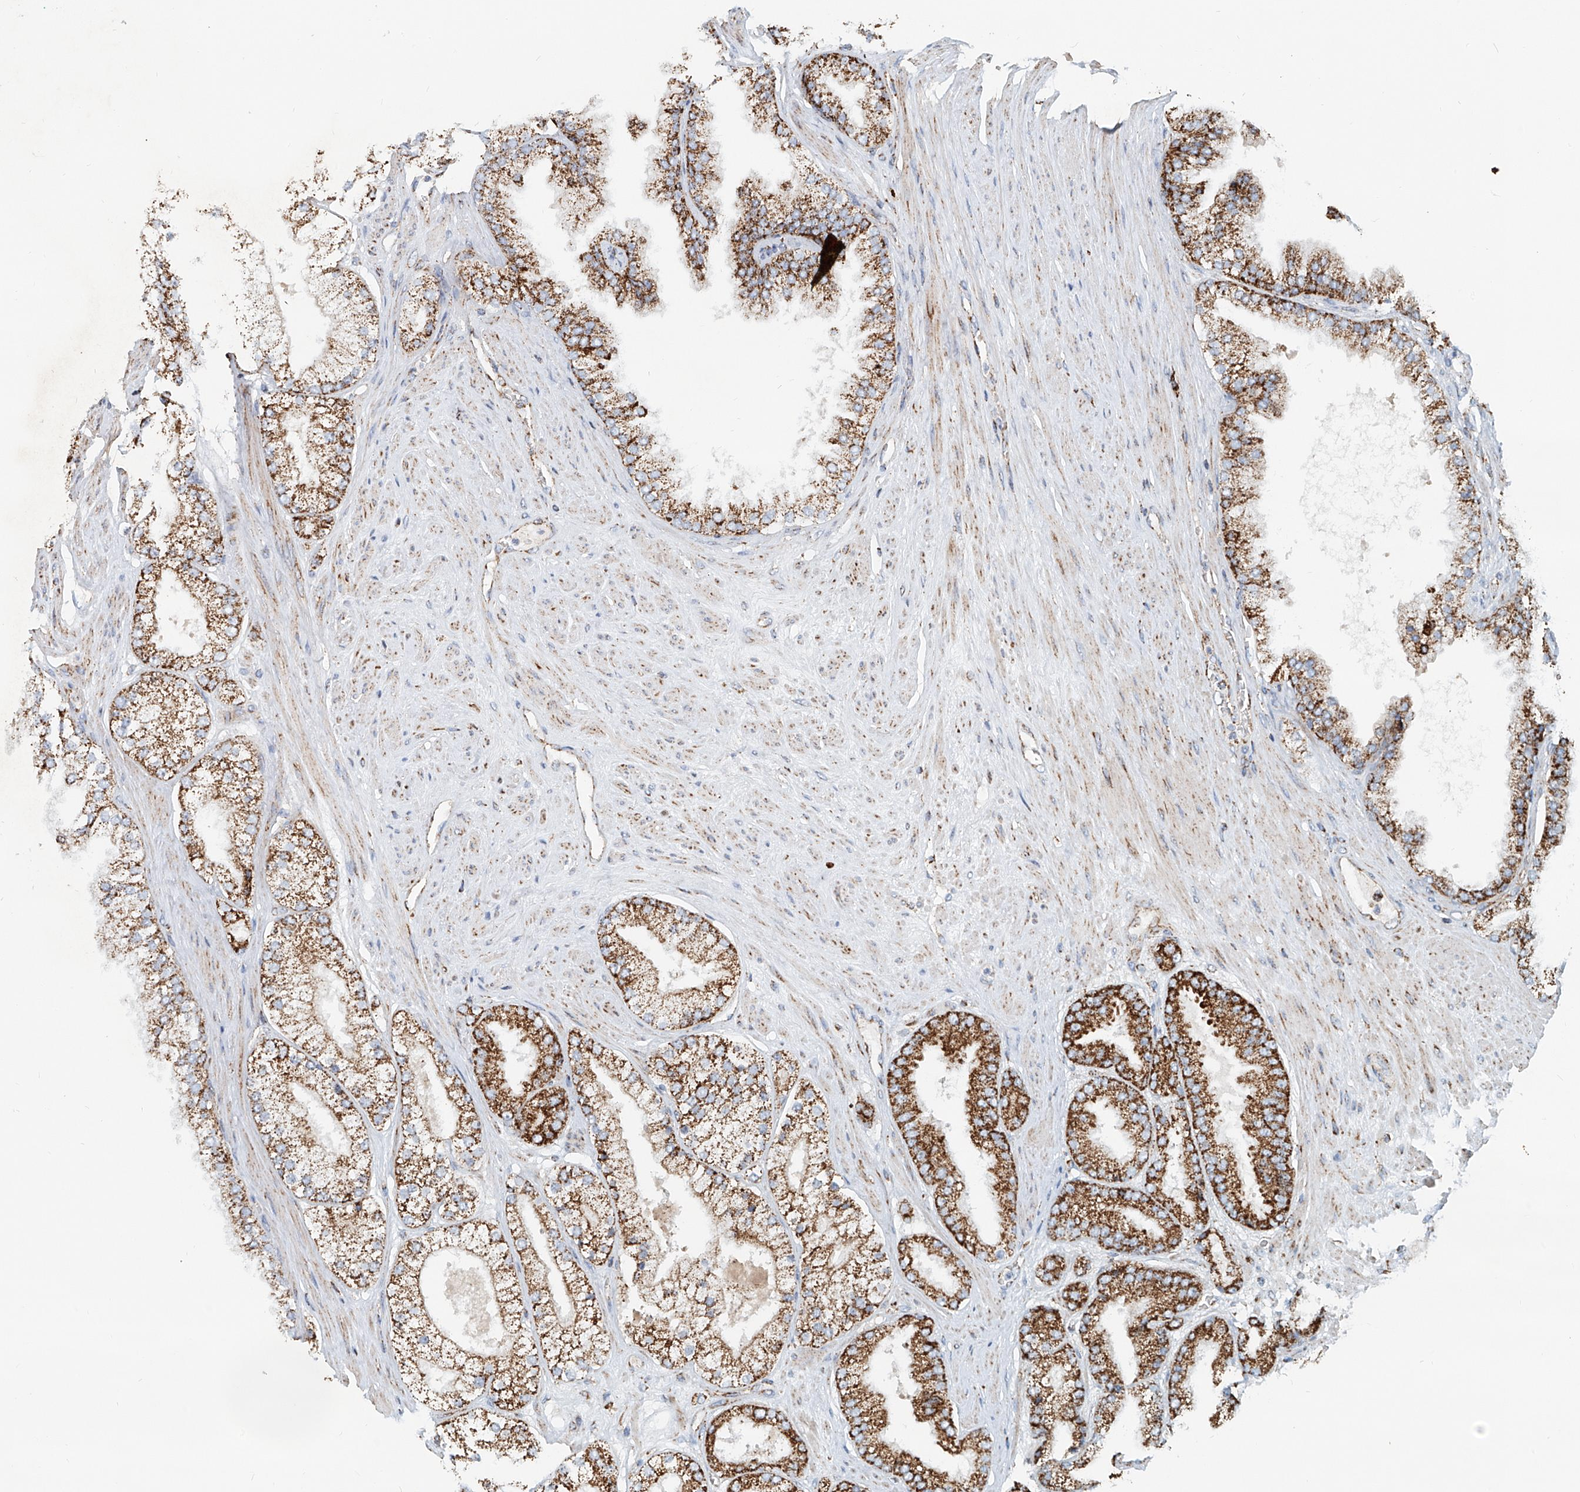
{"staining": {"intensity": "strong", "quantity": ">75%", "location": "cytoplasmic/membranous"}, "tissue": "prostate cancer", "cell_type": "Tumor cells", "image_type": "cancer", "snomed": [{"axis": "morphology", "description": "Adenocarcinoma, High grade"}, {"axis": "topography", "description": "Prostate"}], "caption": "There is high levels of strong cytoplasmic/membranous expression in tumor cells of prostate high-grade adenocarcinoma, as demonstrated by immunohistochemical staining (brown color).", "gene": "CARD10", "patient": {"sex": "male", "age": 58}}